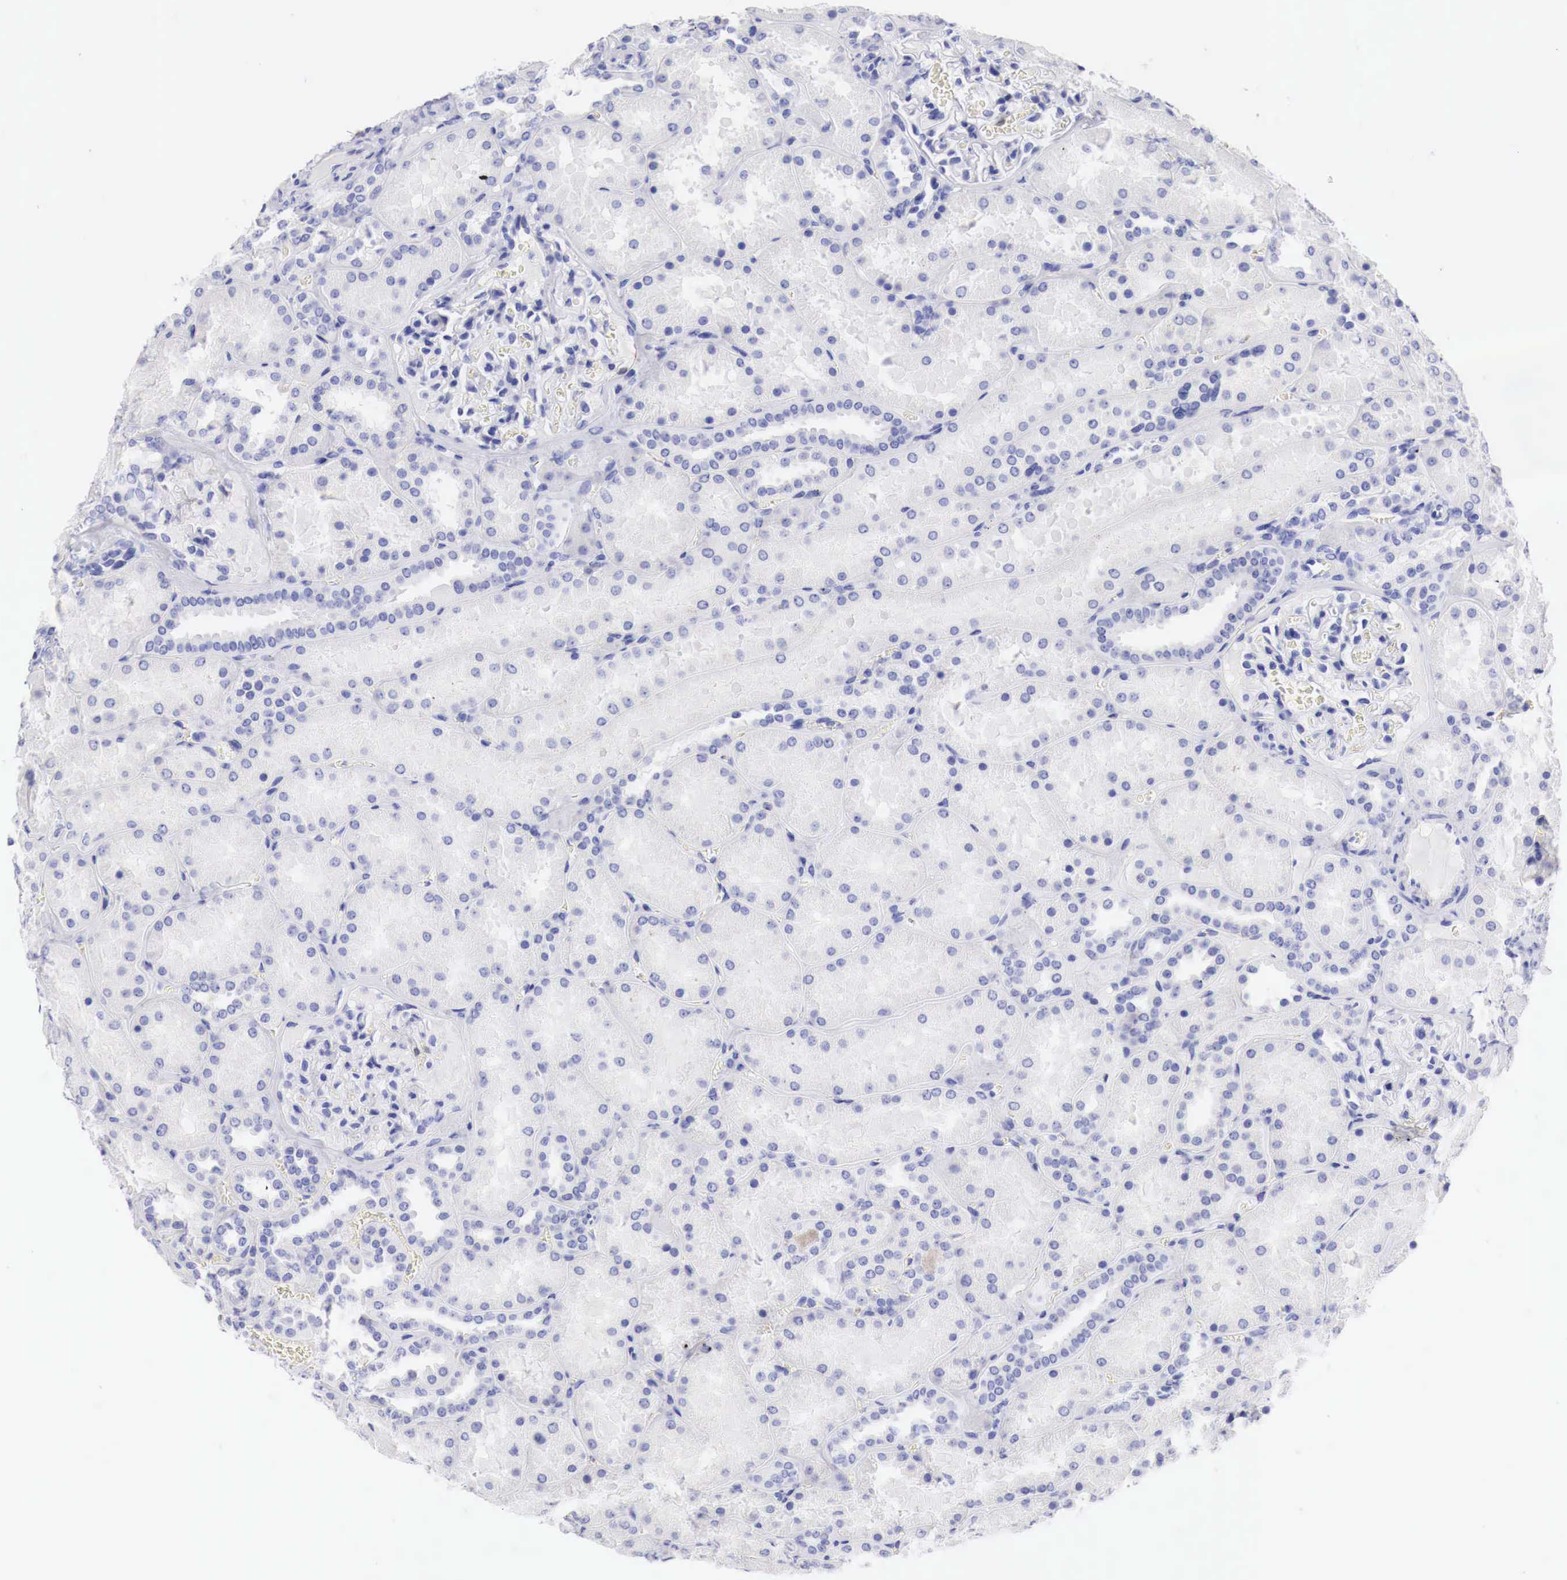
{"staining": {"intensity": "negative", "quantity": "none", "location": "none"}, "tissue": "kidney", "cell_type": "Cells in glomeruli", "image_type": "normal", "snomed": [{"axis": "morphology", "description": "Normal tissue, NOS"}, {"axis": "topography", "description": "Kidney"}], "caption": "This is a image of immunohistochemistry (IHC) staining of normal kidney, which shows no staining in cells in glomeruli. Brightfield microscopy of immunohistochemistry (IHC) stained with DAB (3,3'-diaminobenzidine) (brown) and hematoxylin (blue), captured at high magnification.", "gene": "CDKN2A", "patient": {"sex": "female", "age": 52}}